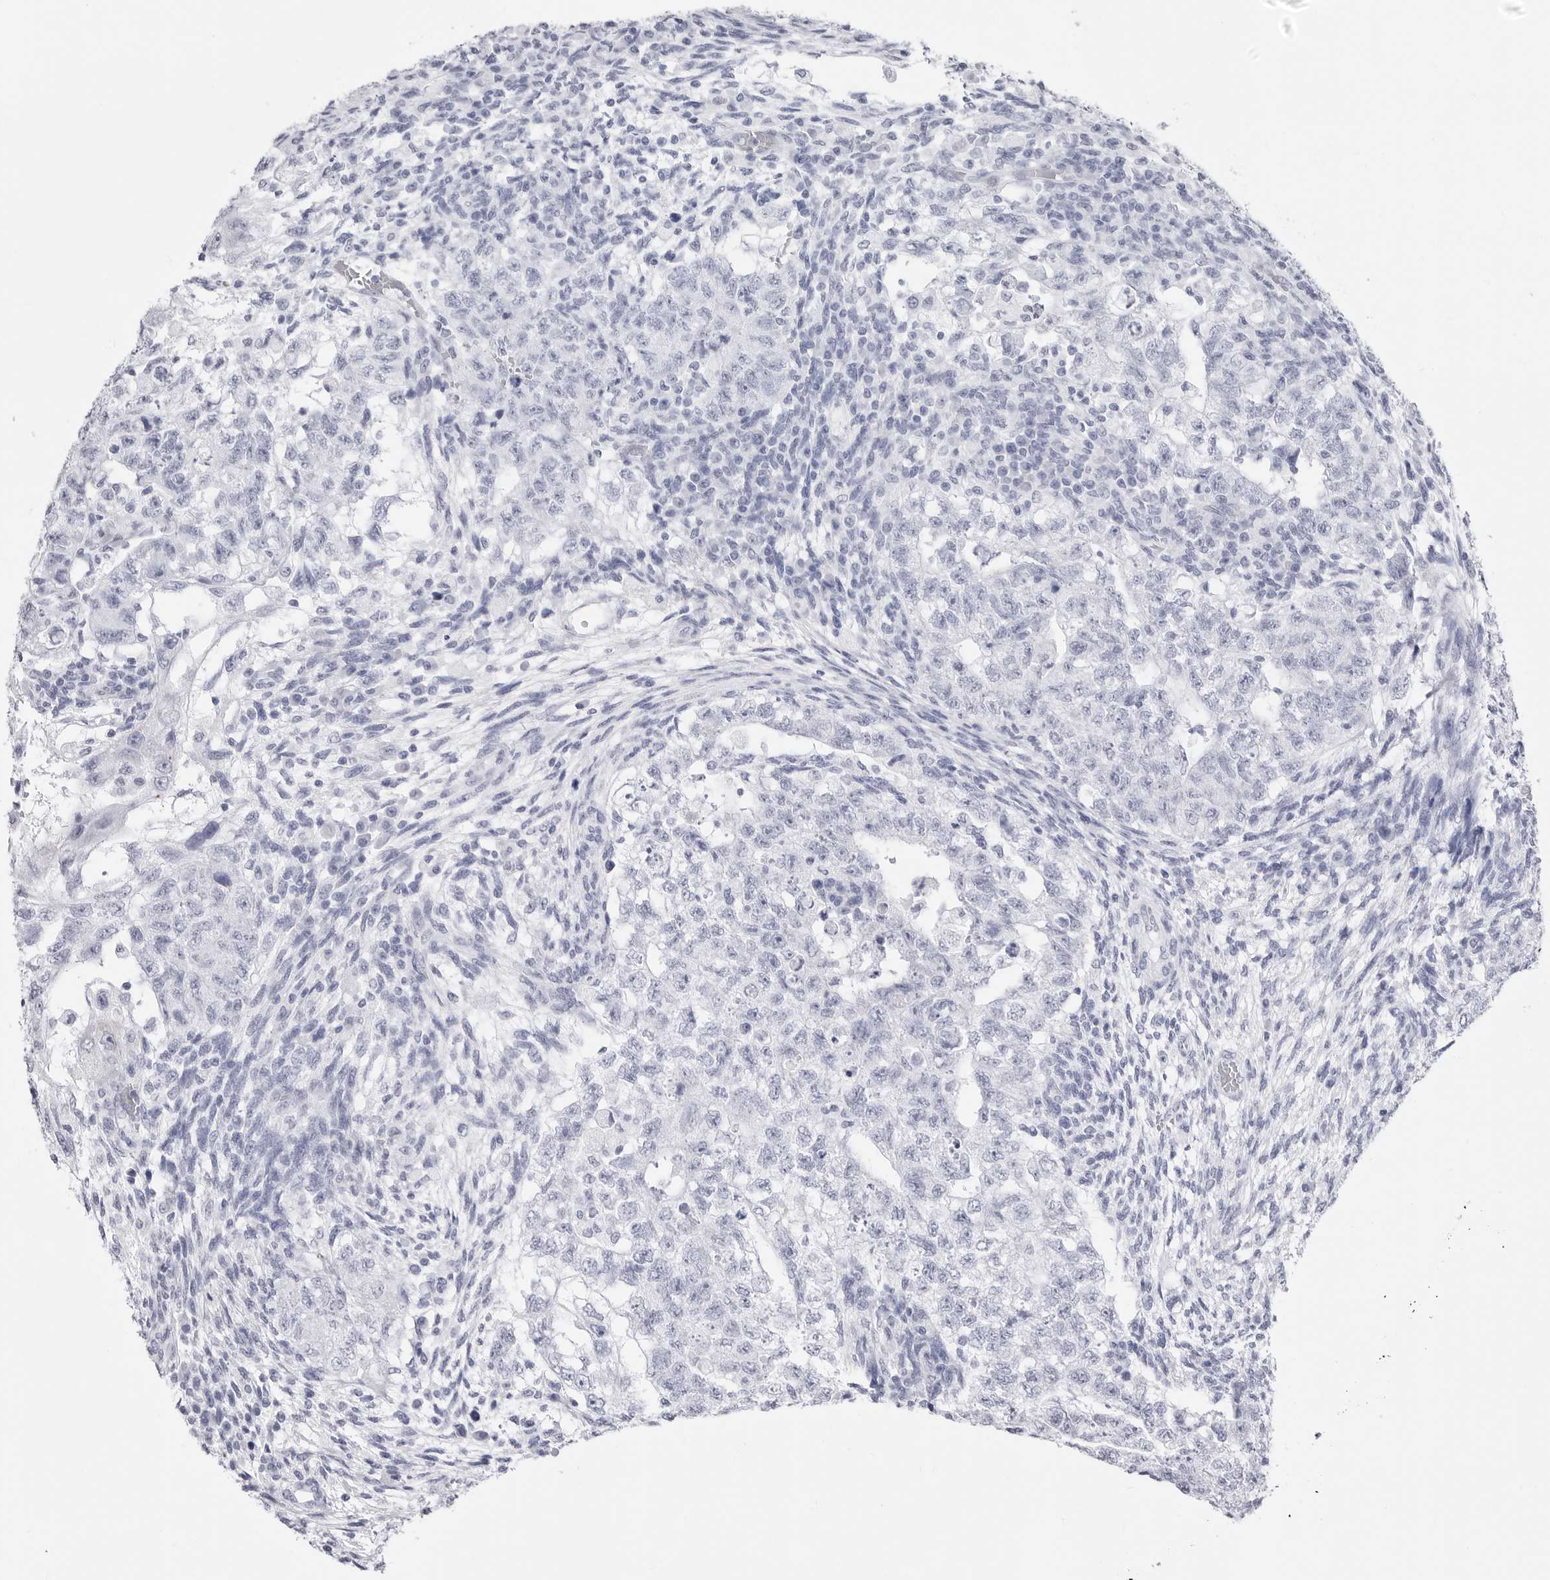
{"staining": {"intensity": "negative", "quantity": "none", "location": "none"}, "tissue": "testis cancer", "cell_type": "Tumor cells", "image_type": "cancer", "snomed": [{"axis": "morphology", "description": "Normal tissue, NOS"}, {"axis": "morphology", "description": "Carcinoma, Embryonal, NOS"}, {"axis": "topography", "description": "Testis"}], "caption": "IHC of human embryonal carcinoma (testis) demonstrates no positivity in tumor cells.", "gene": "TSSK1B", "patient": {"sex": "male", "age": 36}}